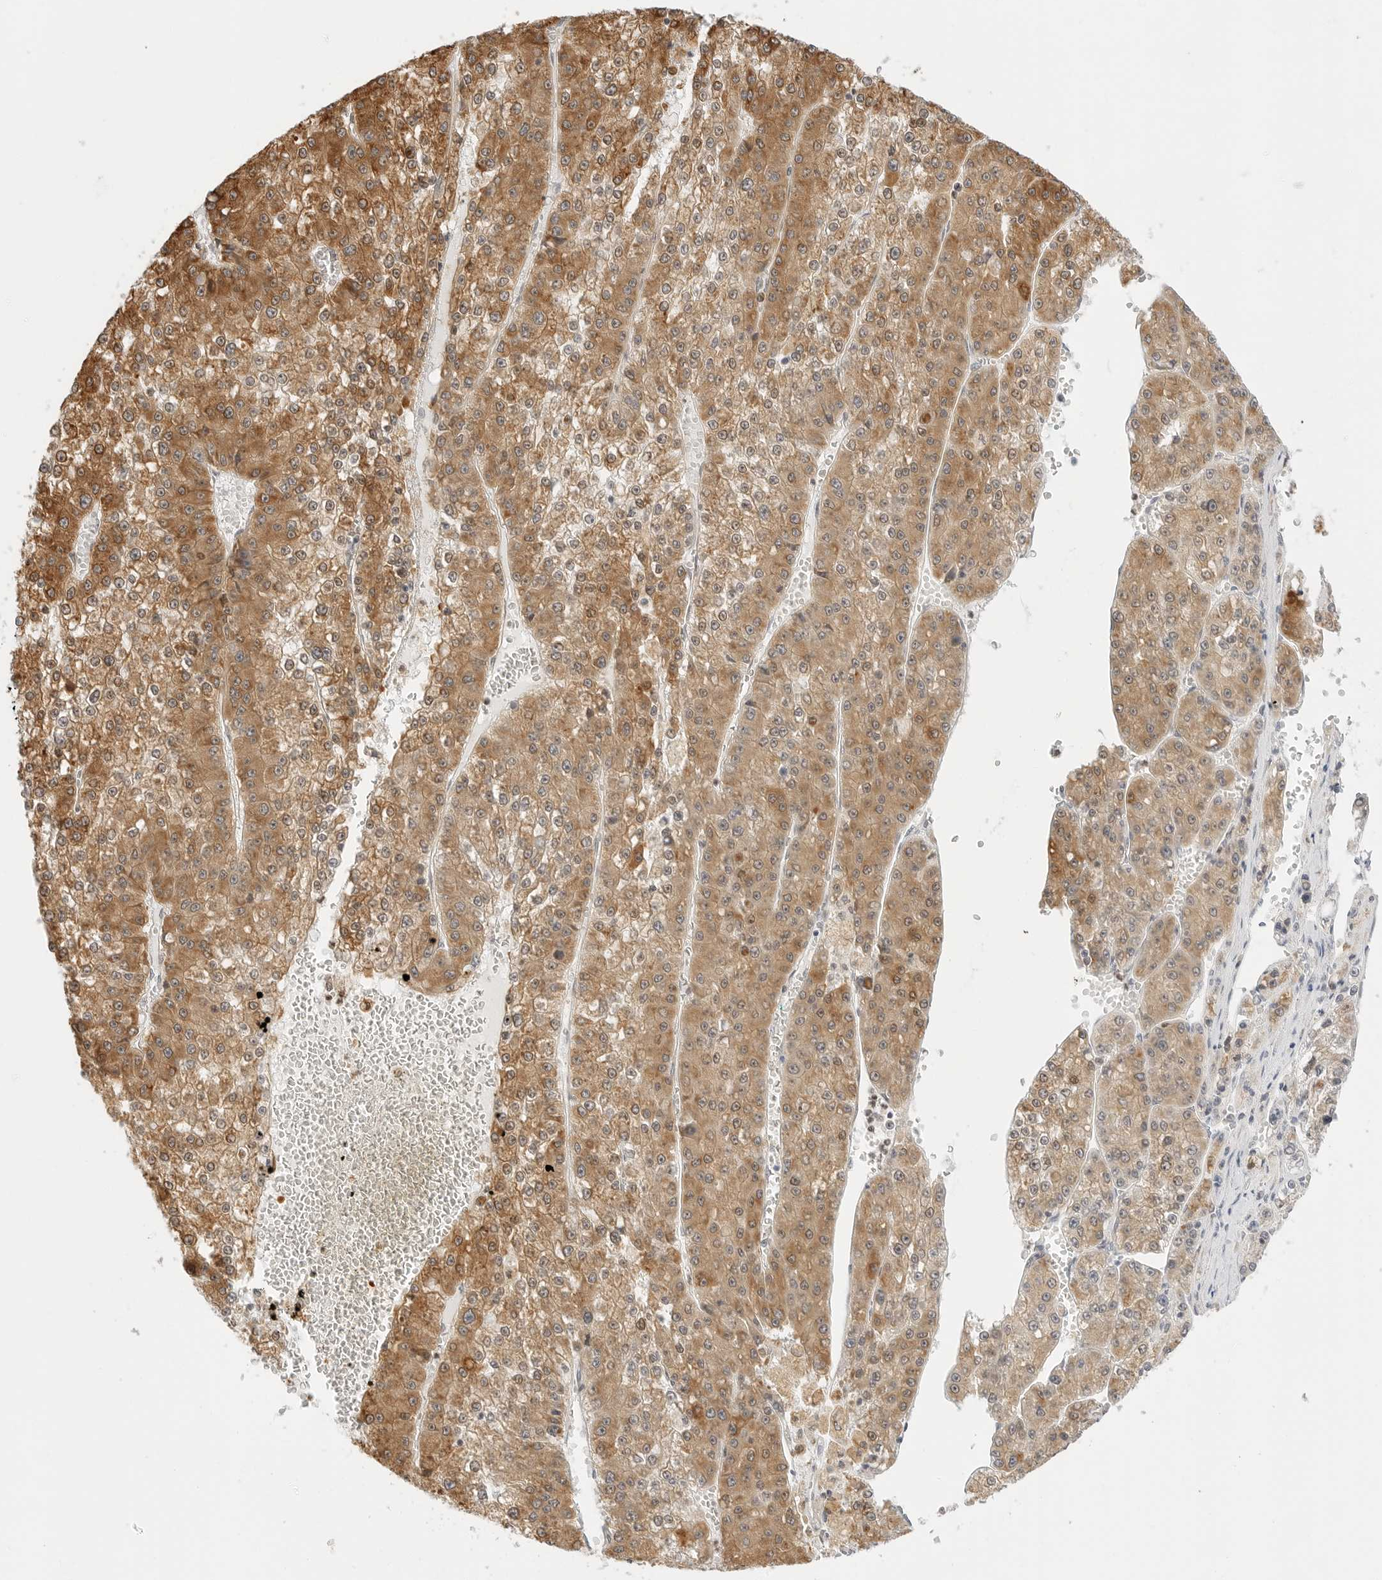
{"staining": {"intensity": "moderate", "quantity": ">75%", "location": "cytoplasmic/membranous"}, "tissue": "liver cancer", "cell_type": "Tumor cells", "image_type": "cancer", "snomed": [{"axis": "morphology", "description": "Carcinoma, Hepatocellular, NOS"}, {"axis": "topography", "description": "Liver"}], "caption": "Liver hepatocellular carcinoma stained for a protein (brown) demonstrates moderate cytoplasmic/membranous positive positivity in about >75% of tumor cells.", "gene": "THEM4", "patient": {"sex": "female", "age": 73}}